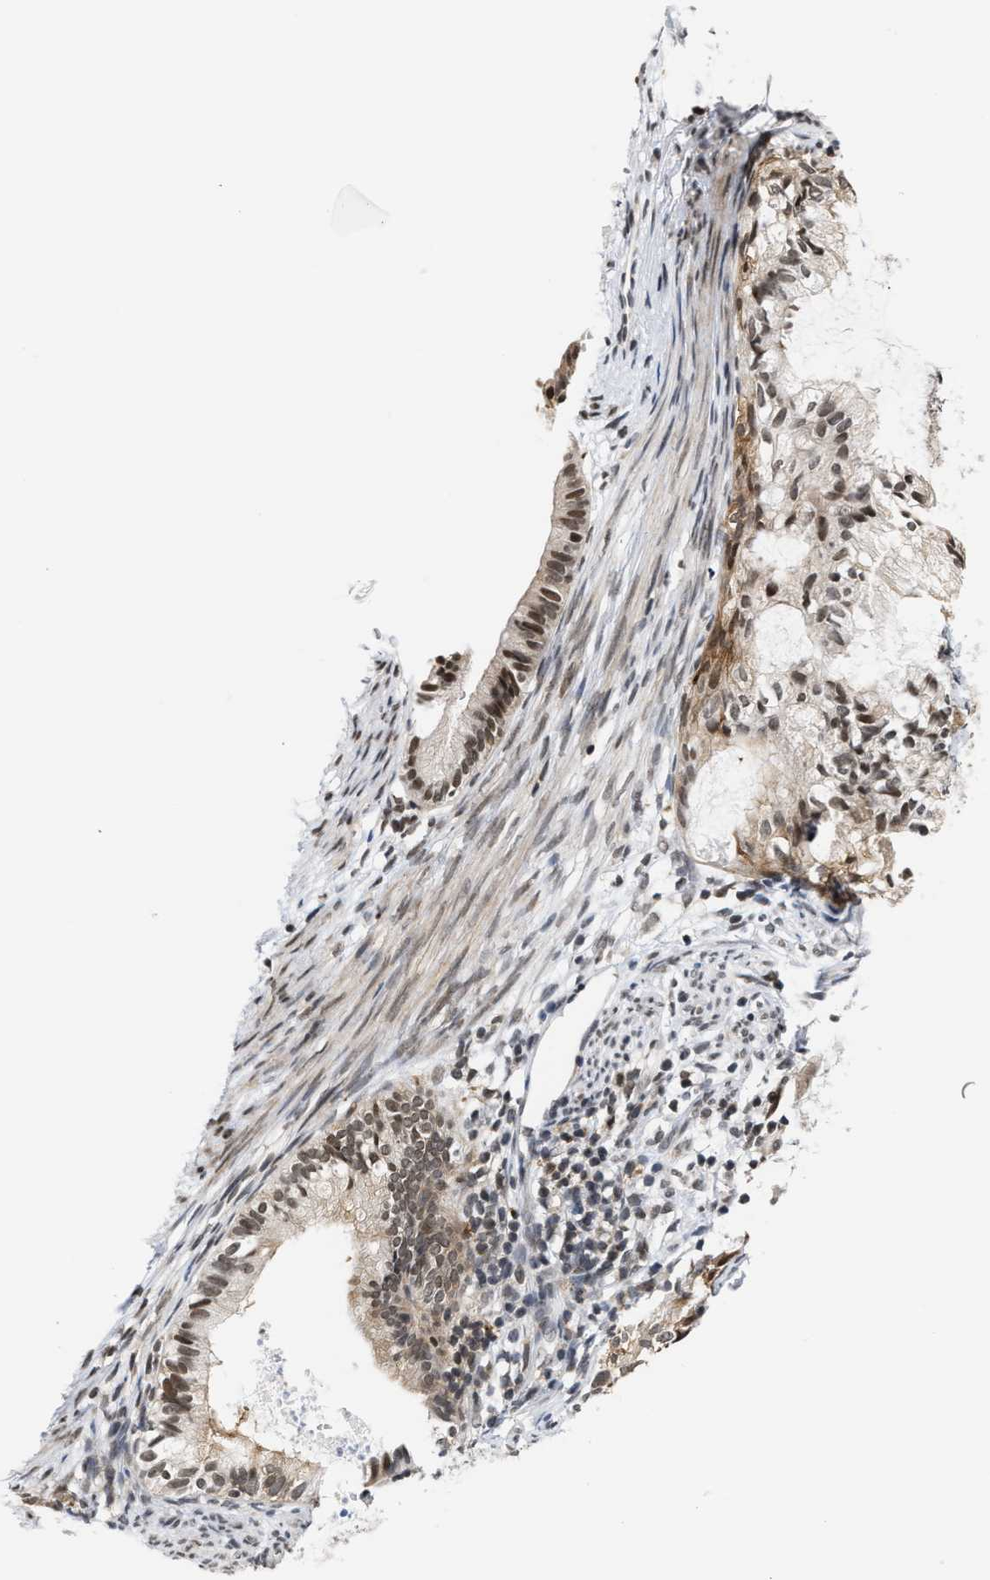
{"staining": {"intensity": "moderate", "quantity": ">75%", "location": "nuclear"}, "tissue": "cervical cancer", "cell_type": "Tumor cells", "image_type": "cancer", "snomed": [{"axis": "morphology", "description": "Normal tissue, NOS"}, {"axis": "morphology", "description": "Adenocarcinoma, NOS"}, {"axis": "topography", "description": "Cervix"}, {"axis": "topography", "description": "Endometrium"}], "caption": "The micrograph displays a brown stain indicating the presence of a protein in the nuclear of tumor cells in cervical cancer (adenocarcinoma).", "gene": "ANKRD6", "patient": {"sex": "female", "age": 86}}